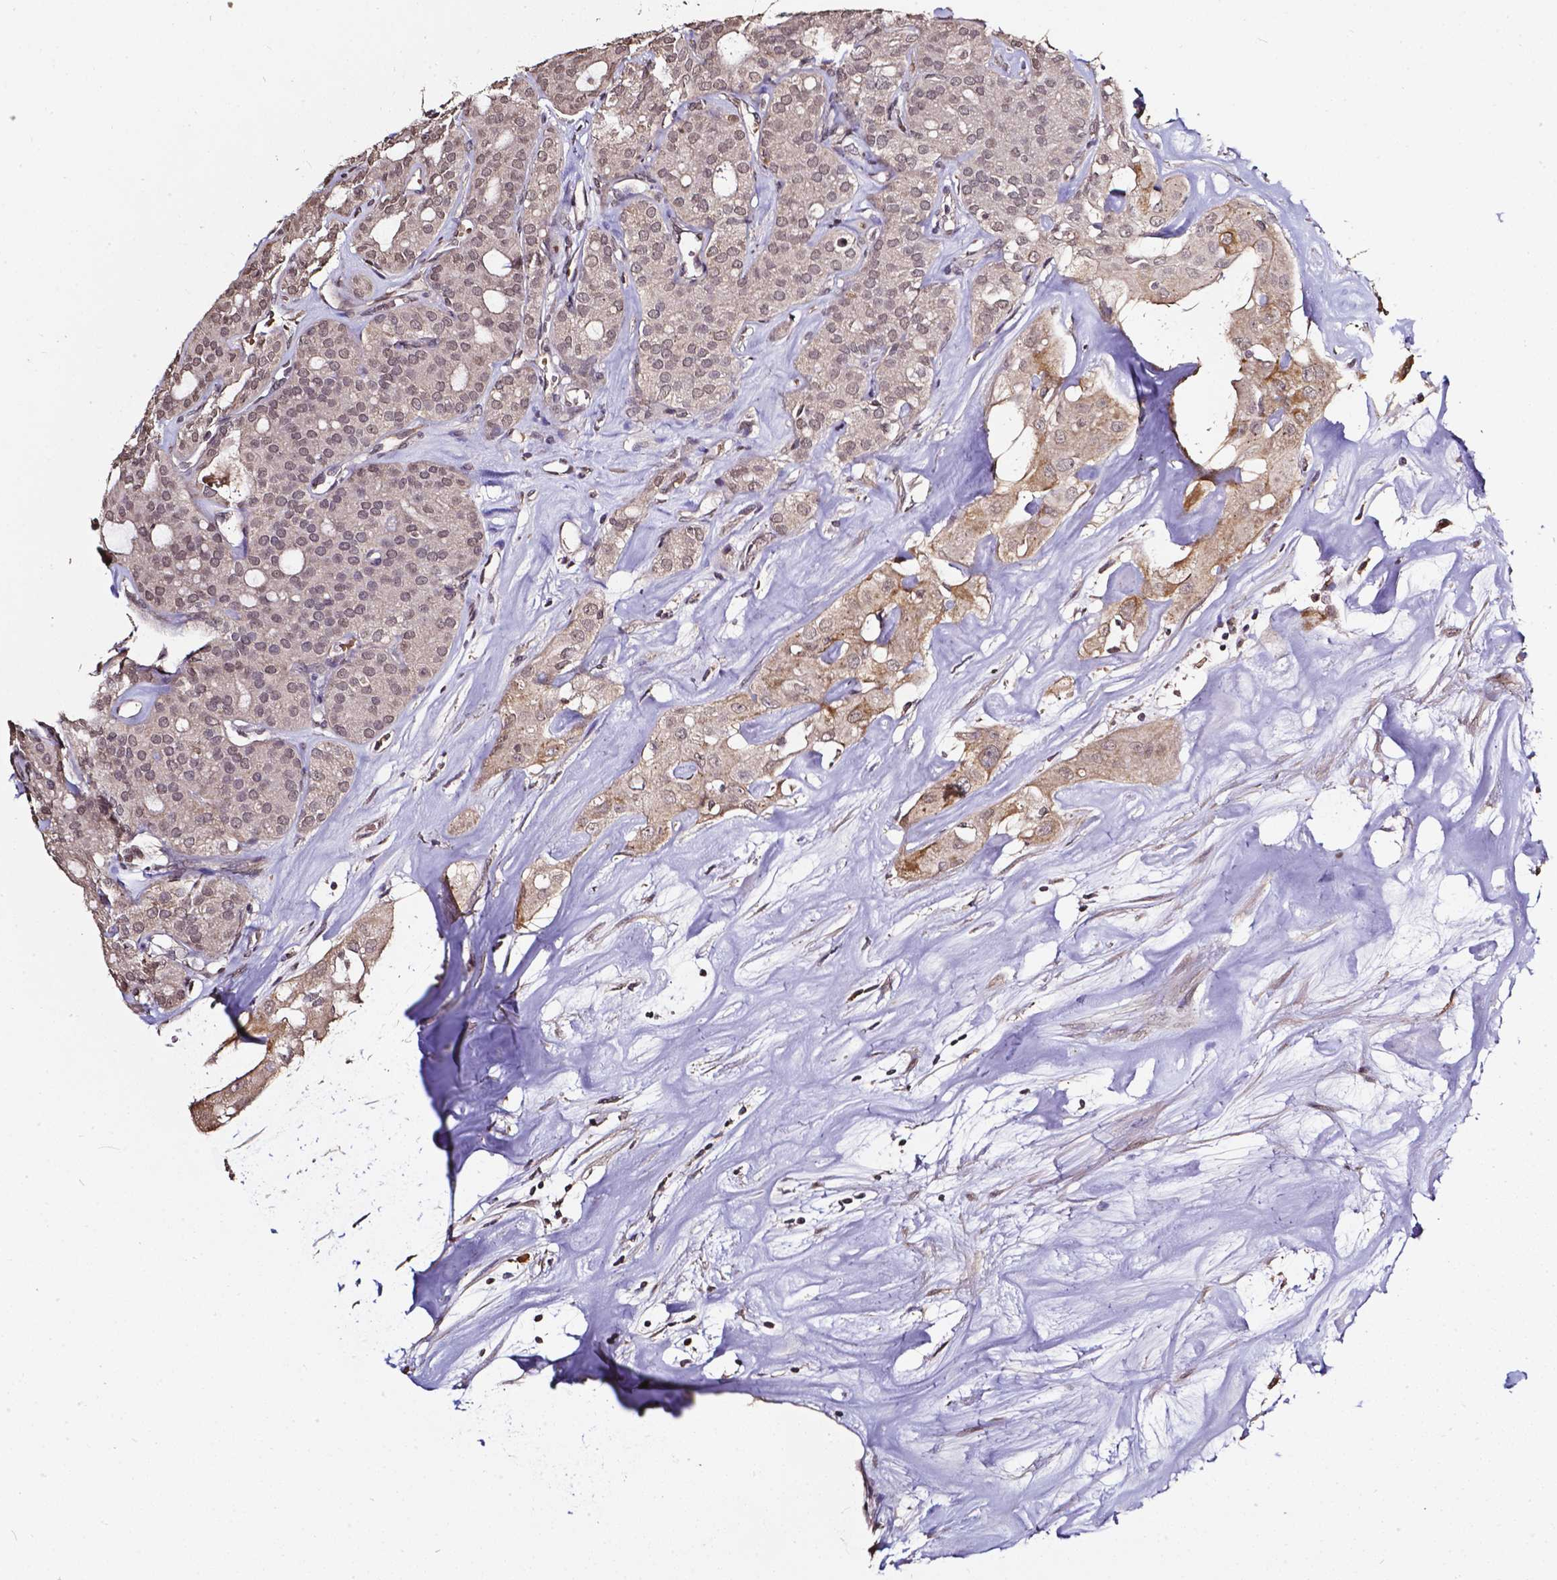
{"staining": {"intensity": "weak", "quantity": "<25%", "location": "cytoplasmic/membranous"}, "tissue": "thyroid cancer", "cell_type": "Tumor cells", "image_type": "cancer", "snomed": [{"axis": "morphology", "description": "Follicular adenoma carcinoma, NOS"}, {"axis": "topography", "description": "Thyroid gland"}], "caption": "High magnification brightfield microscopy of thyroid cancer (follicular adenoma carcinoma) stained with DAB (3,3'-diaminobenzidine) (brown) and counterstained with hematoxylin (blue): tumor cells show no significant staining.", "gene": "GLRA2", "patient": {"sex": "male", "age": 75}}